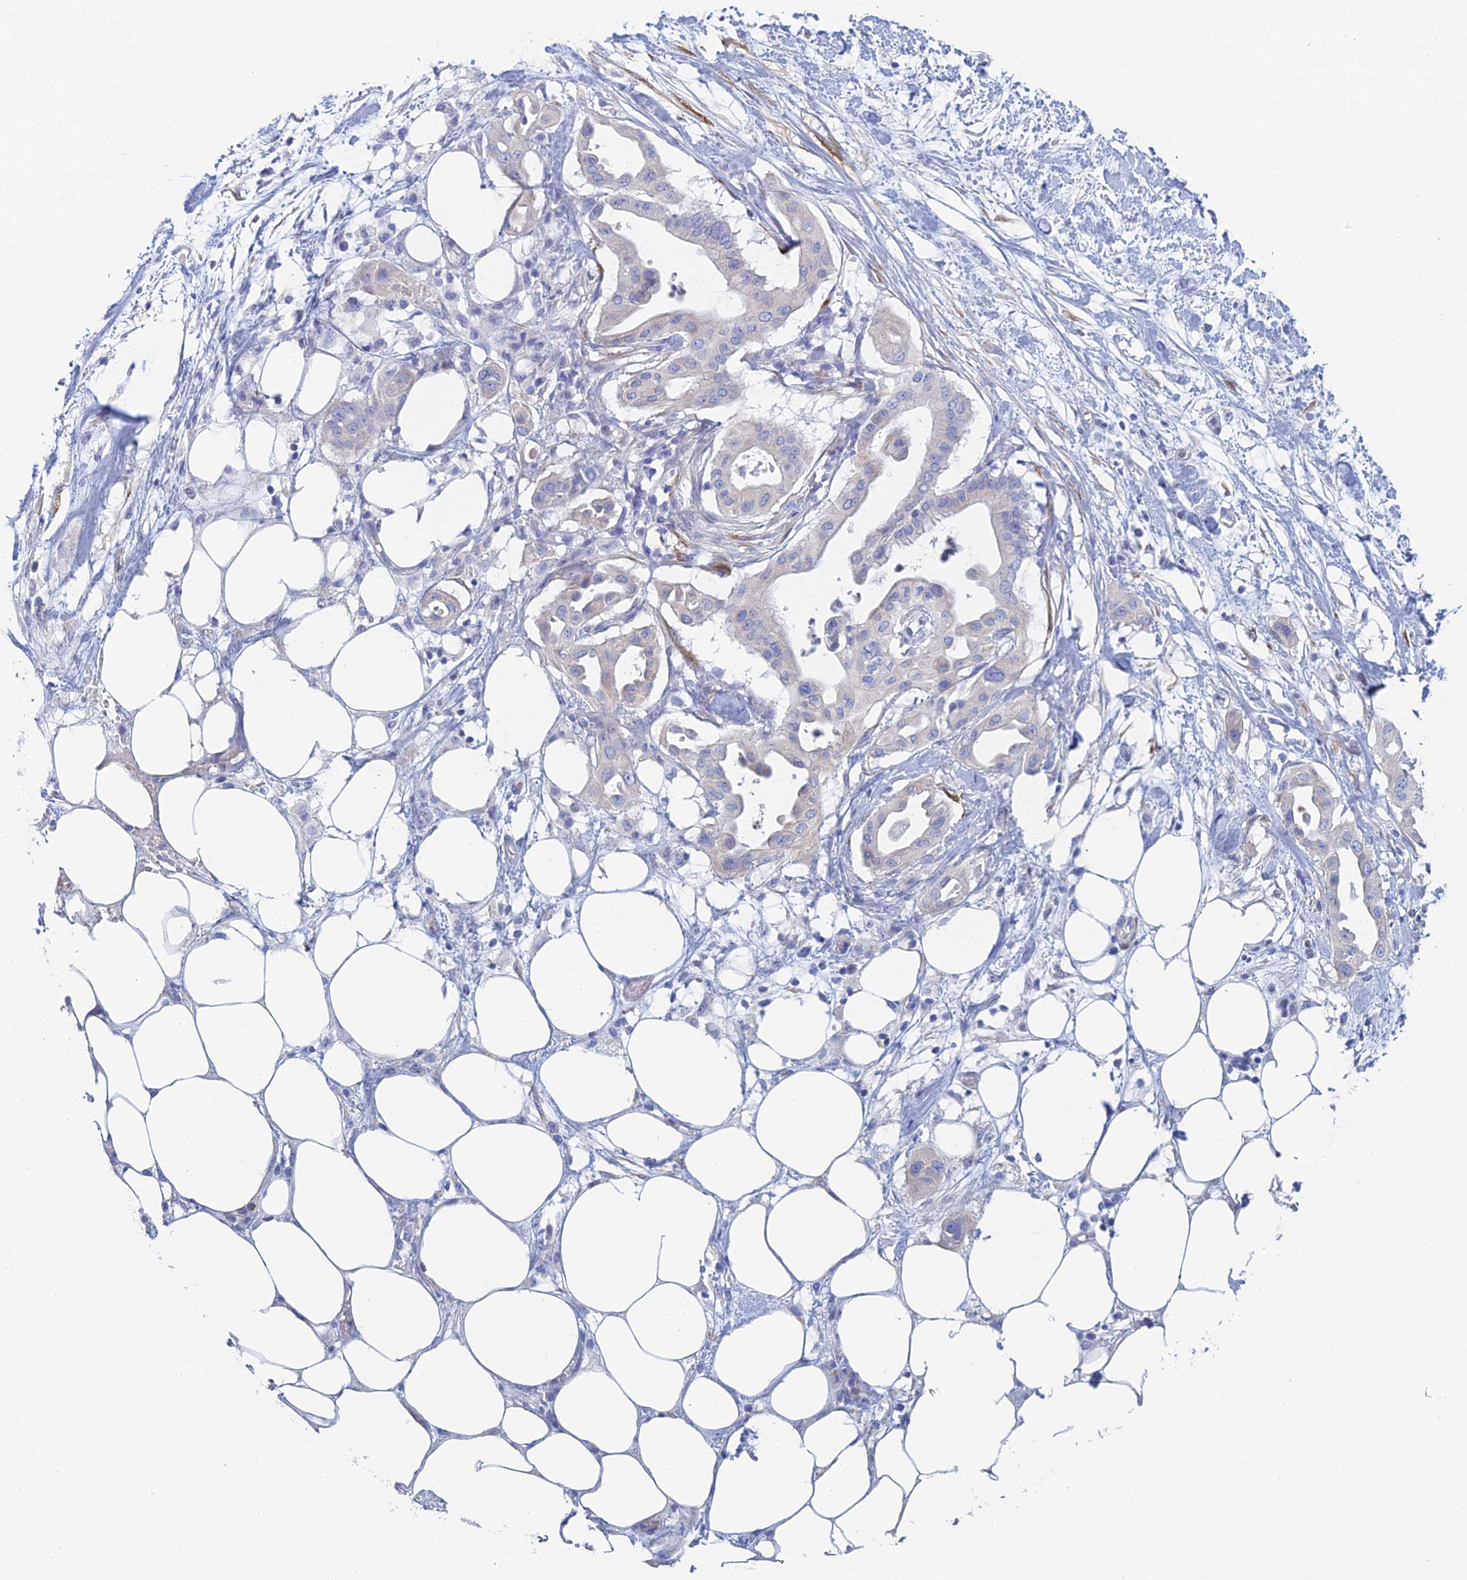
{"staining": {"intensity": "negative", "quantity": "none", "location": "none"}, "tissue": "pancreatic cancer", "cell_type": "Tumor cells", "image_type": "cancer", "snomed": [{"axis": "morphology", "description": "Adenocarcinoma, NOS"}, {"axis": "topography", "description": "Pancreas"}], "caption": "An image of human pancreatic adenocarcinoma is negative for staining in tumor cells.", "gene": "PCDHA8", "patient": {"sex": "male", "age": 68}}